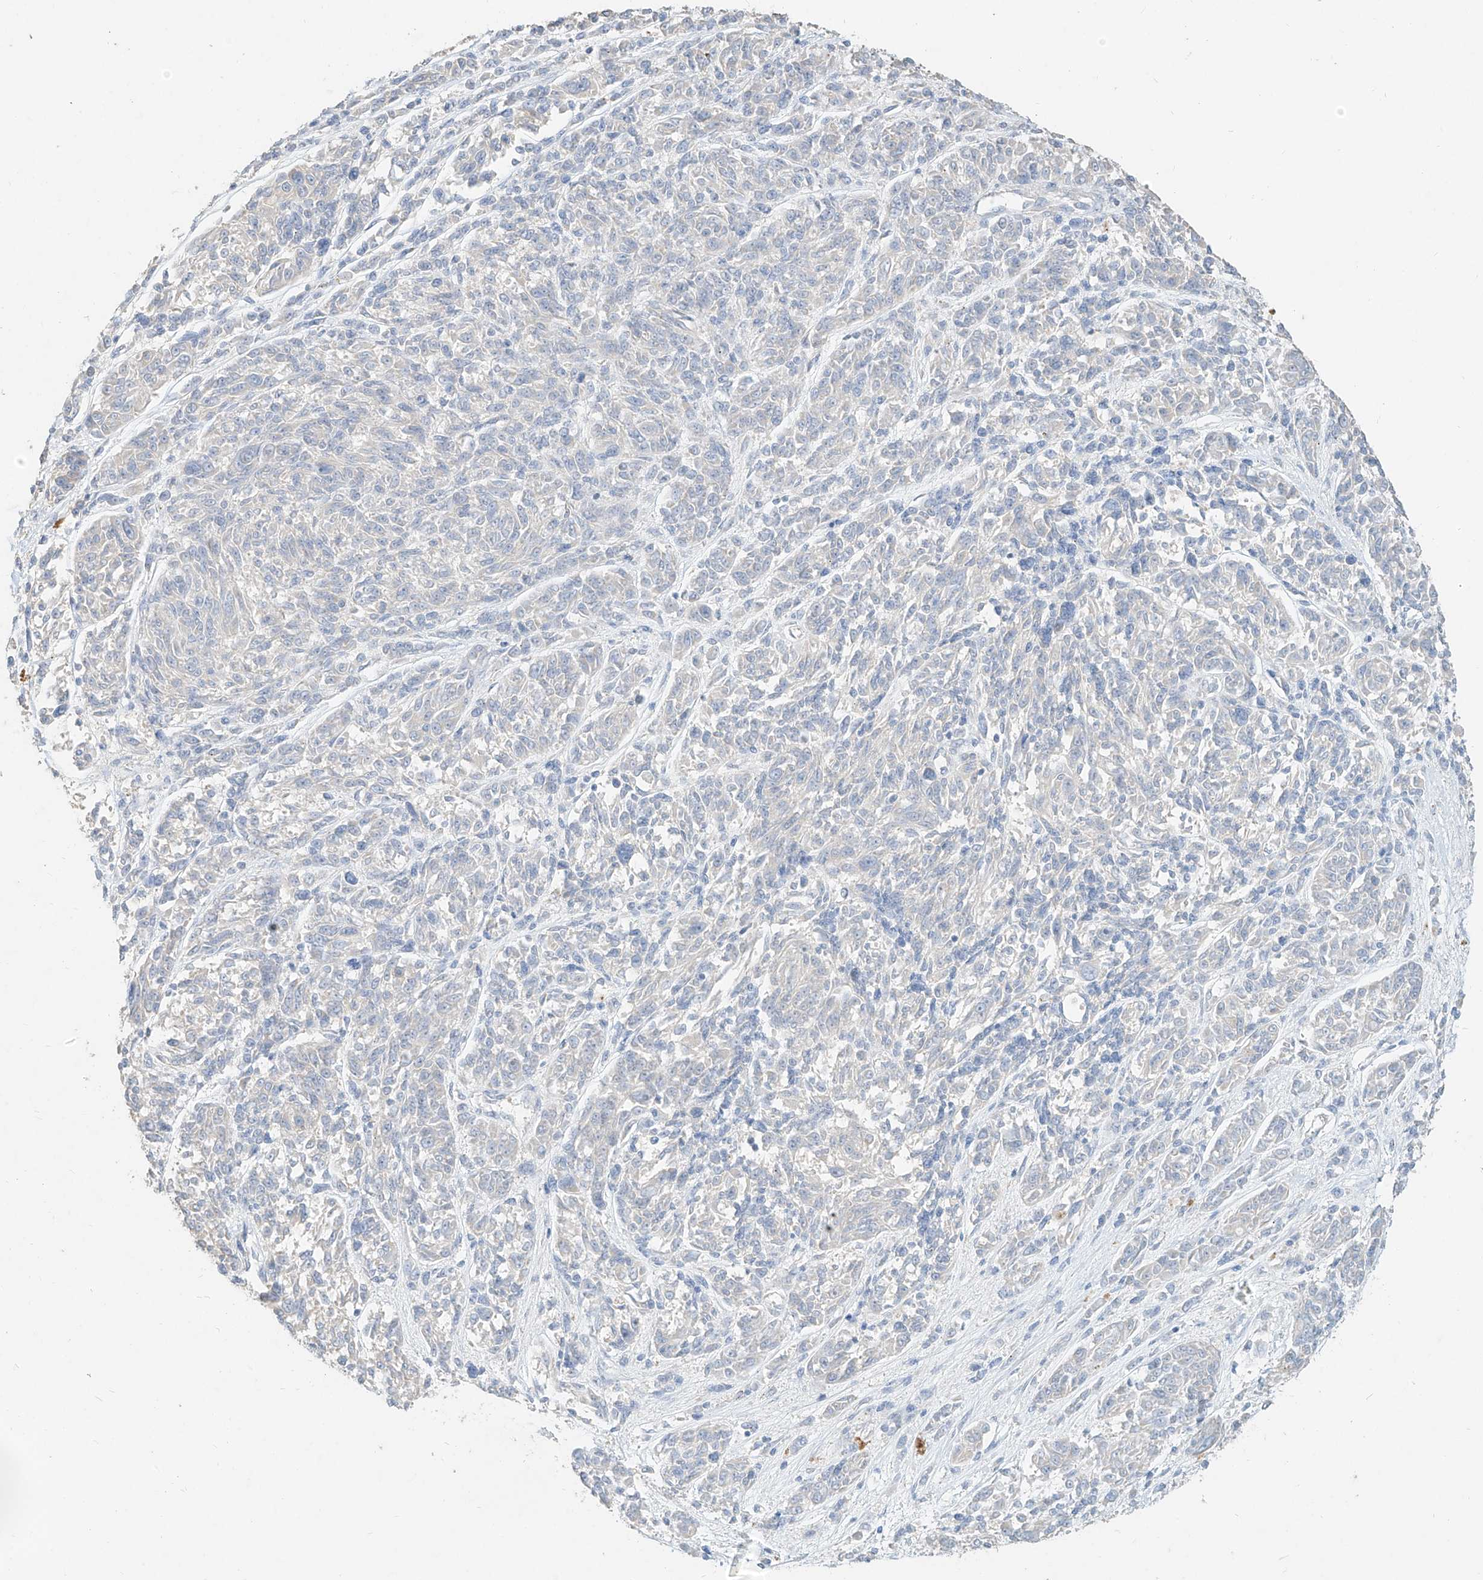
{"staining": {"intensity": "negative", "quantity": "none", "location": "none"}, "tissue": "melanoma", "cell_type": "Tumor cells", "image_type": "cancer", "snomed": [{"axis": "morphology", "description": "Malignant melanoma, NOS"}, {"axis": "topography", "description": "Skin"}], "caption": "Immunohistochemical staining of human melanoma shows no significant positivity in tumor cells.", "gene": "ZZEF1", "patient": {"sex": "male", "age": 53}}